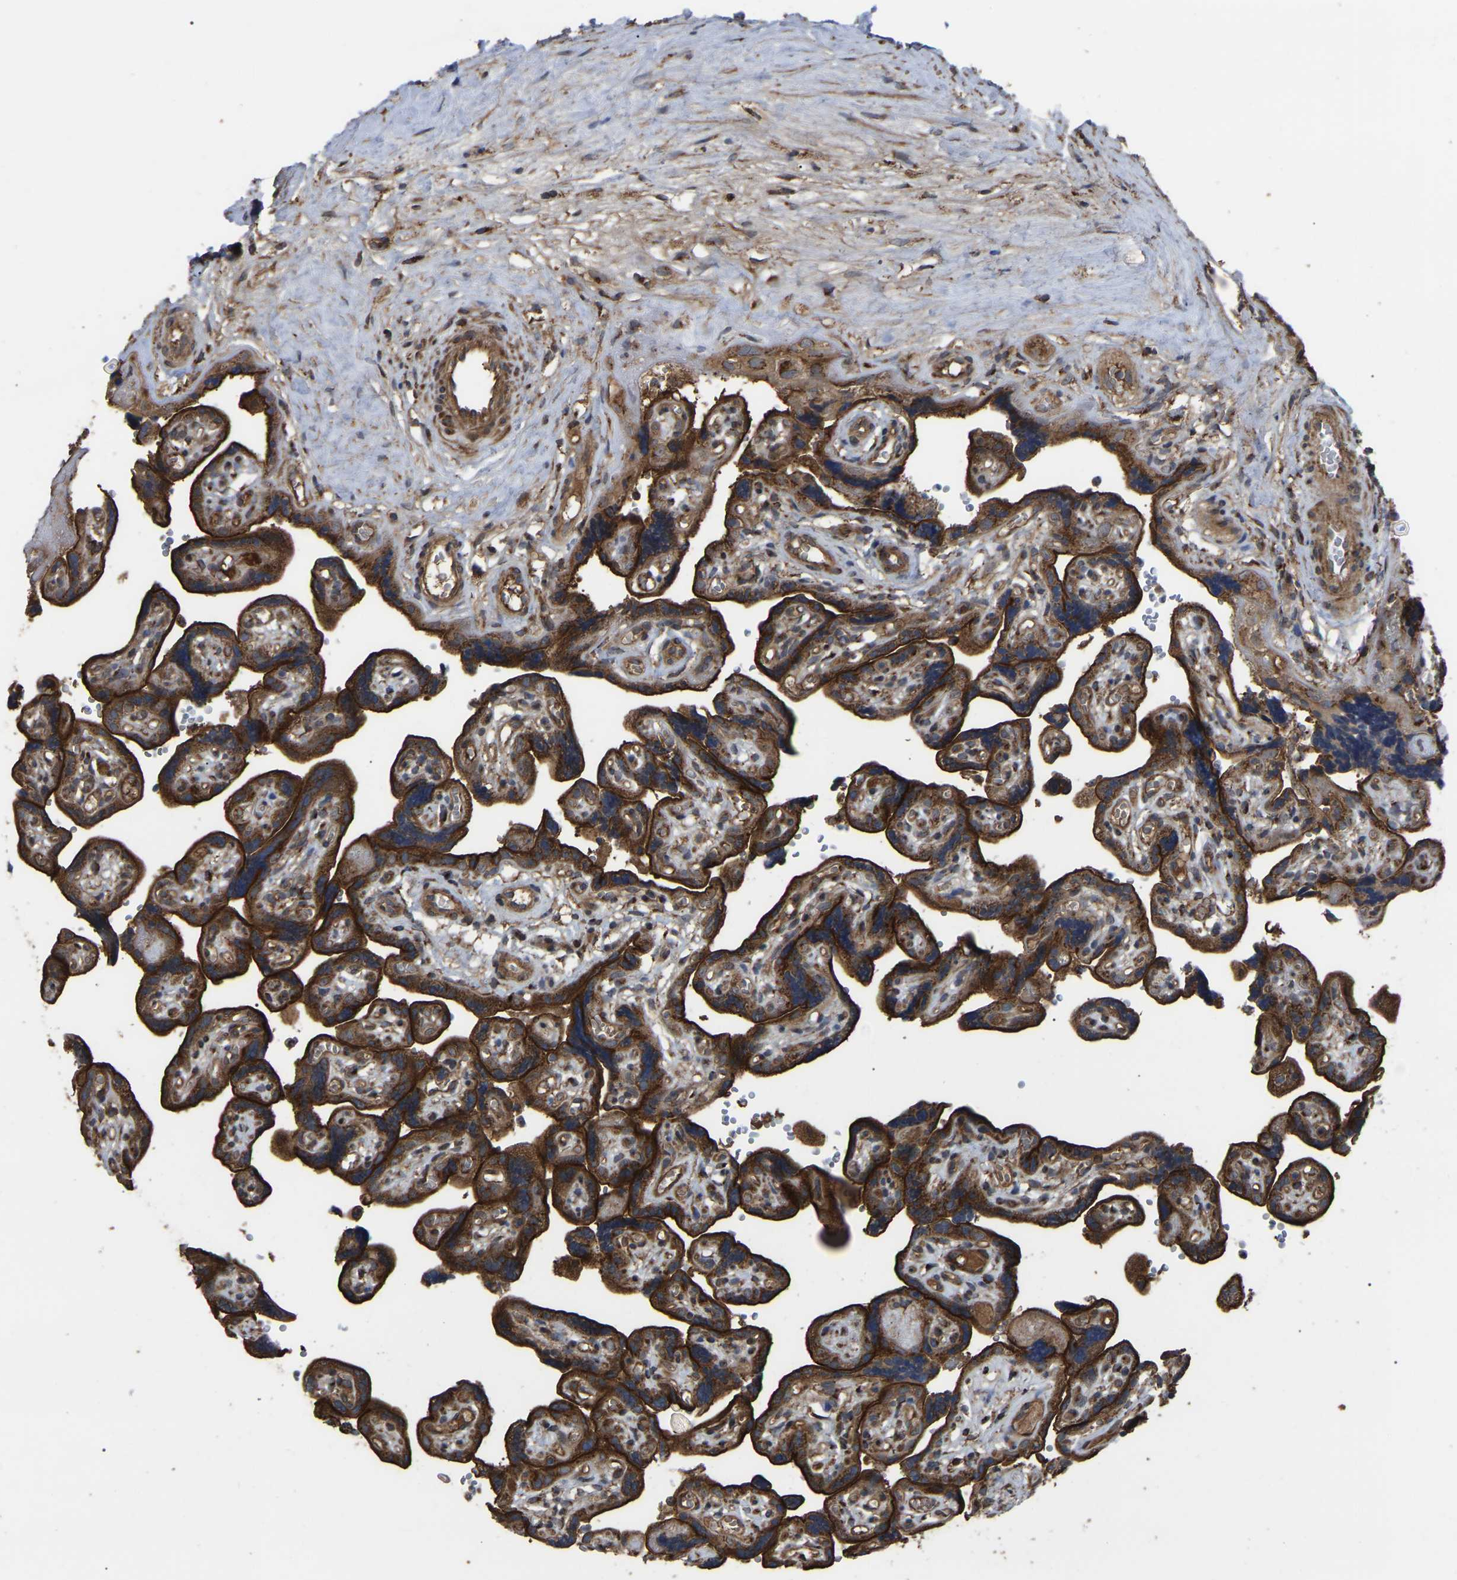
{"staining": {"intensity": "moderate", "quantity": ">75%", "location": "cytoplasmic/membranous"}, "tissue": "placenta", "cell_type": "Decidual cells", "image_type": "normal", "snomed": [{"axis": "morphology", "description": "Normal tissue, NOS"}, {"axis": "topography", "description": "Placenta"}], "caption": "Protein expression analysis of benign placenta demonstrates moderate cytoplasmic/membranous expression in about >75% of decidual cells. (DAB (3,3'-diaminobenzidine) = brown stain, brightfield microscopy at high magnification).", "gene": "GCC1", "patient": {"sex": "female", "age": 30}}